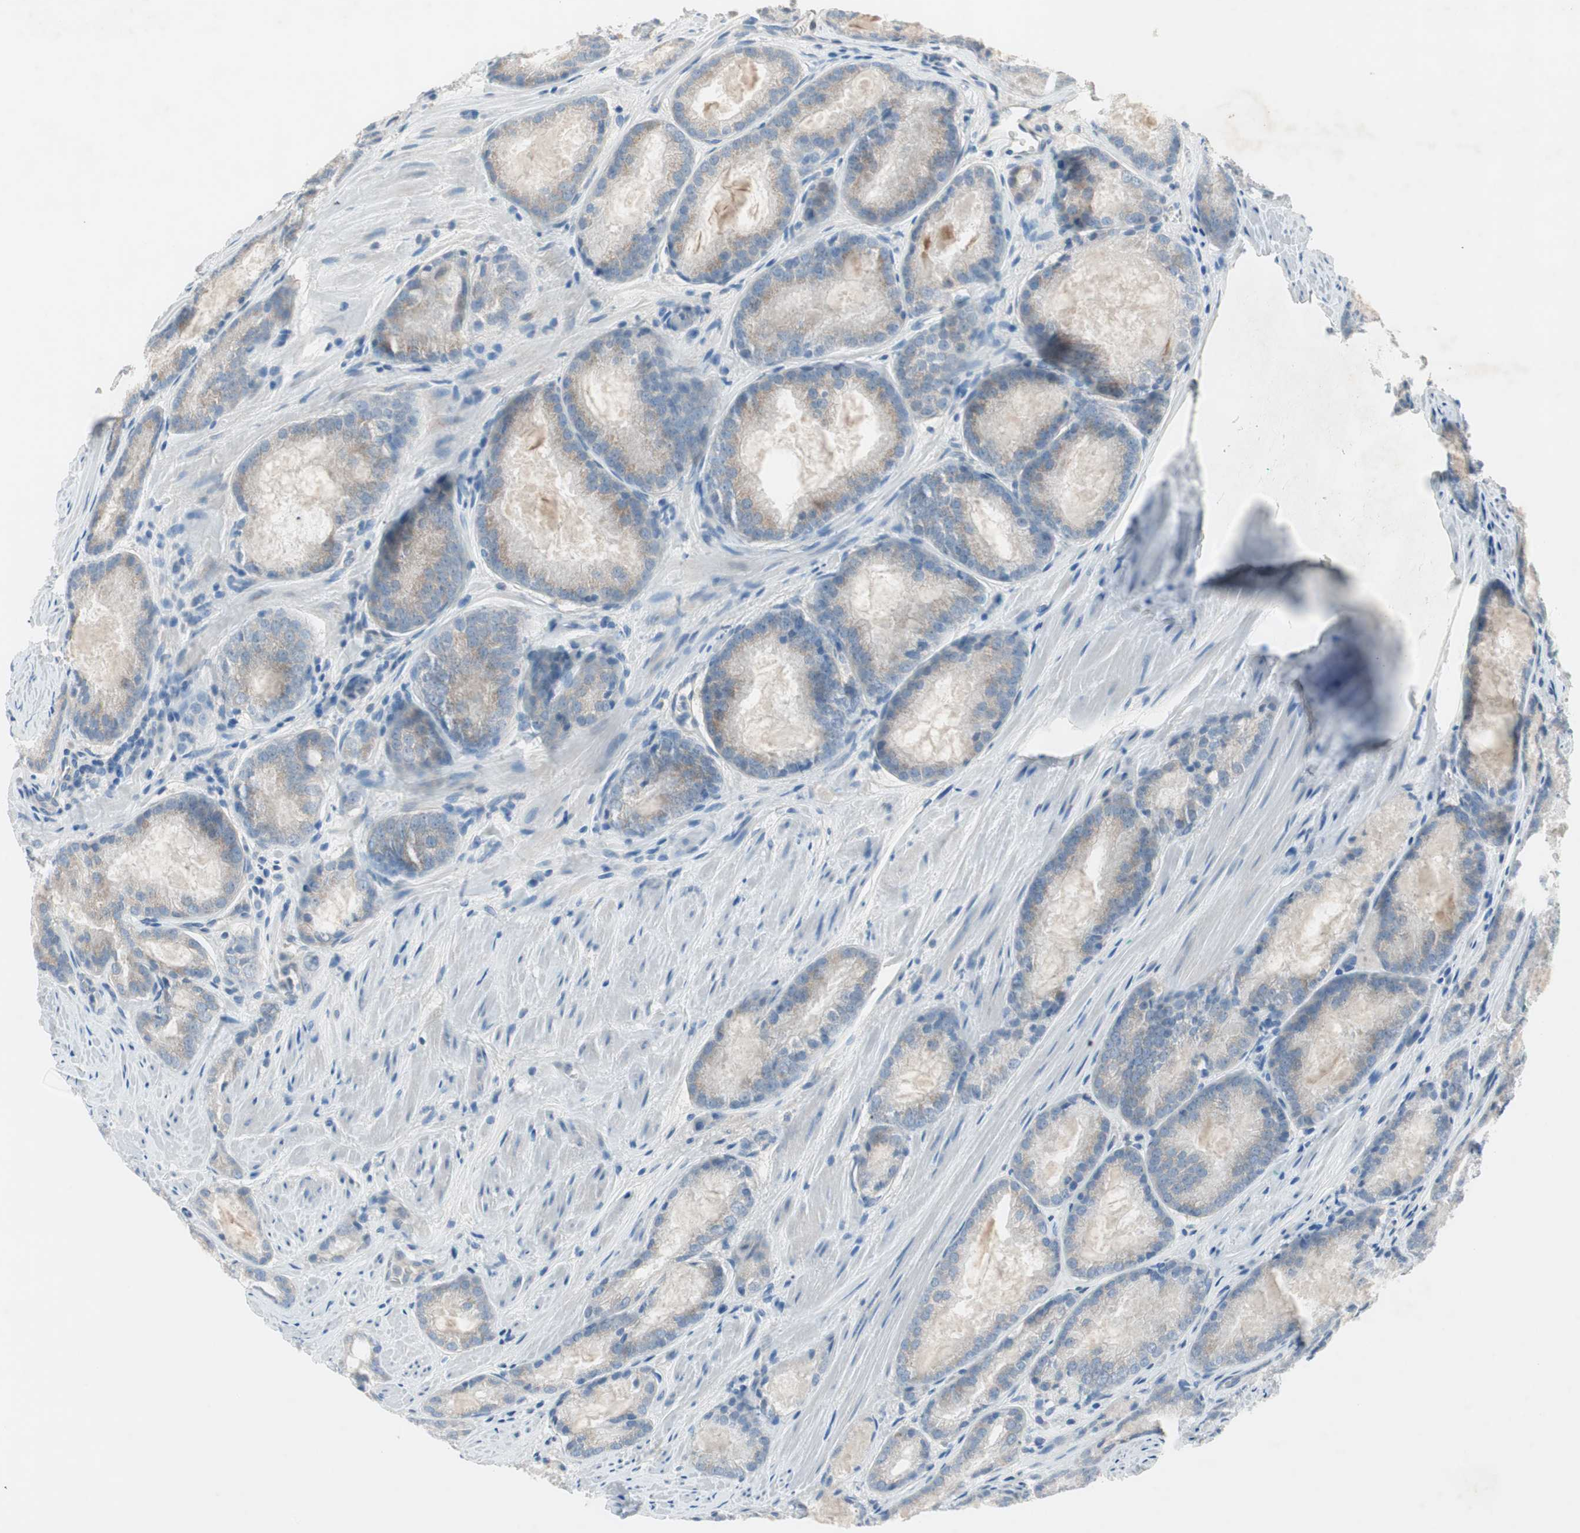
{"staining": {"intensity": "weak", "quantity": "<25%", "location": "cytoplasmic/membranous"}, "tissue": "prostate cancer", "cell_type": "Tumor cells", "image_type": "cancer", "snomed": [{"axis": "morphology", "description": "Adenocarcinoma, Low grade"}, {"axis": "topography", "description": "Prostate"}], "caption": "Immunohistochemistry (IHC) micrograph of prostate low-grade adenocarcinoma stained for a protein (brown), which shows no positivity in tumor cells. Brightfield microscopy of immunohistochemistry stained with DAB (brown) and hematoxylin (blue), captured at high magnification.", "gene": "PRRG4", "patient": {"sex": "male", "age": 64}}